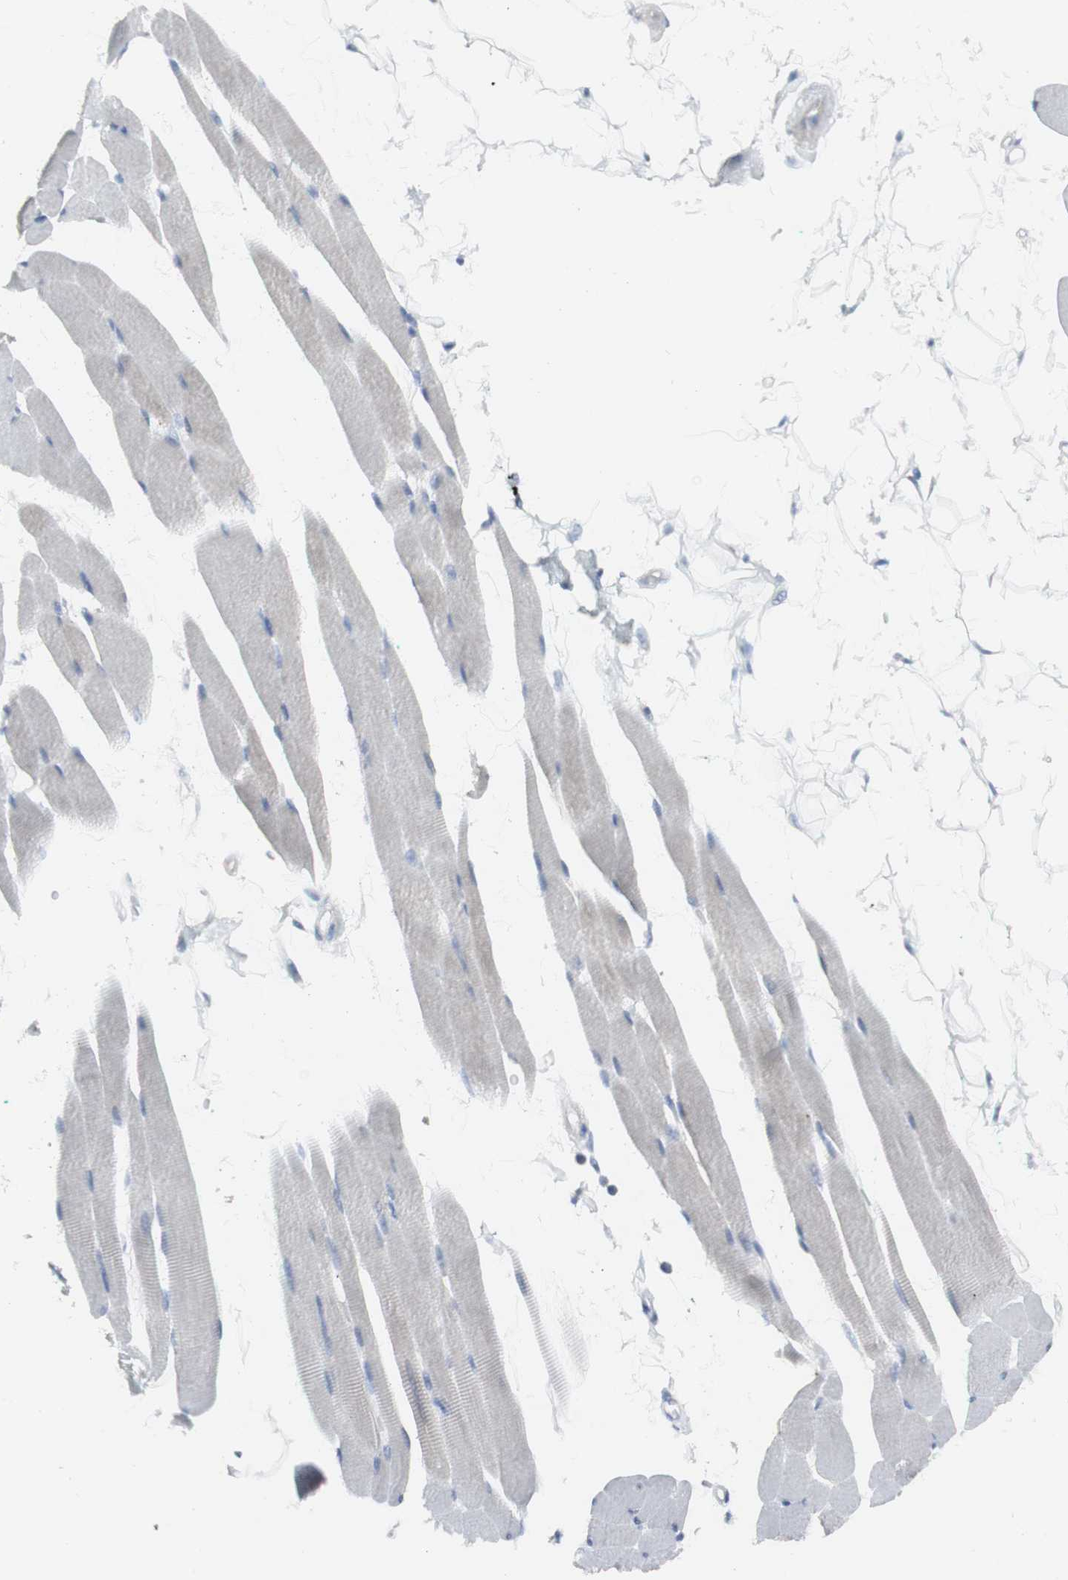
{"staining": {"intensity": "weak", "quantity": "<25%", "location": "cytoplasmic/membranous"}, "tissue": "skeletal muscle", "cell_type": "Myocytes", "image_type": "normal", "snomed": [{"axis": "morphology", "description": "Normal tissue, NOS"}, {"axis": "topography", "description": "Skeletal muscle"}, {"axis": "topography", "description": "Oral tissue"}, {"axis": "topography", "description": "Peripheral nerve tissue"}], "caption": "An image of human skeletal muscle is negative for staining in myocytes. (DAB IHC with hematoxylin counter stain).", "gene": "CD207", "patient": {"sex": "female", "age": 84}}